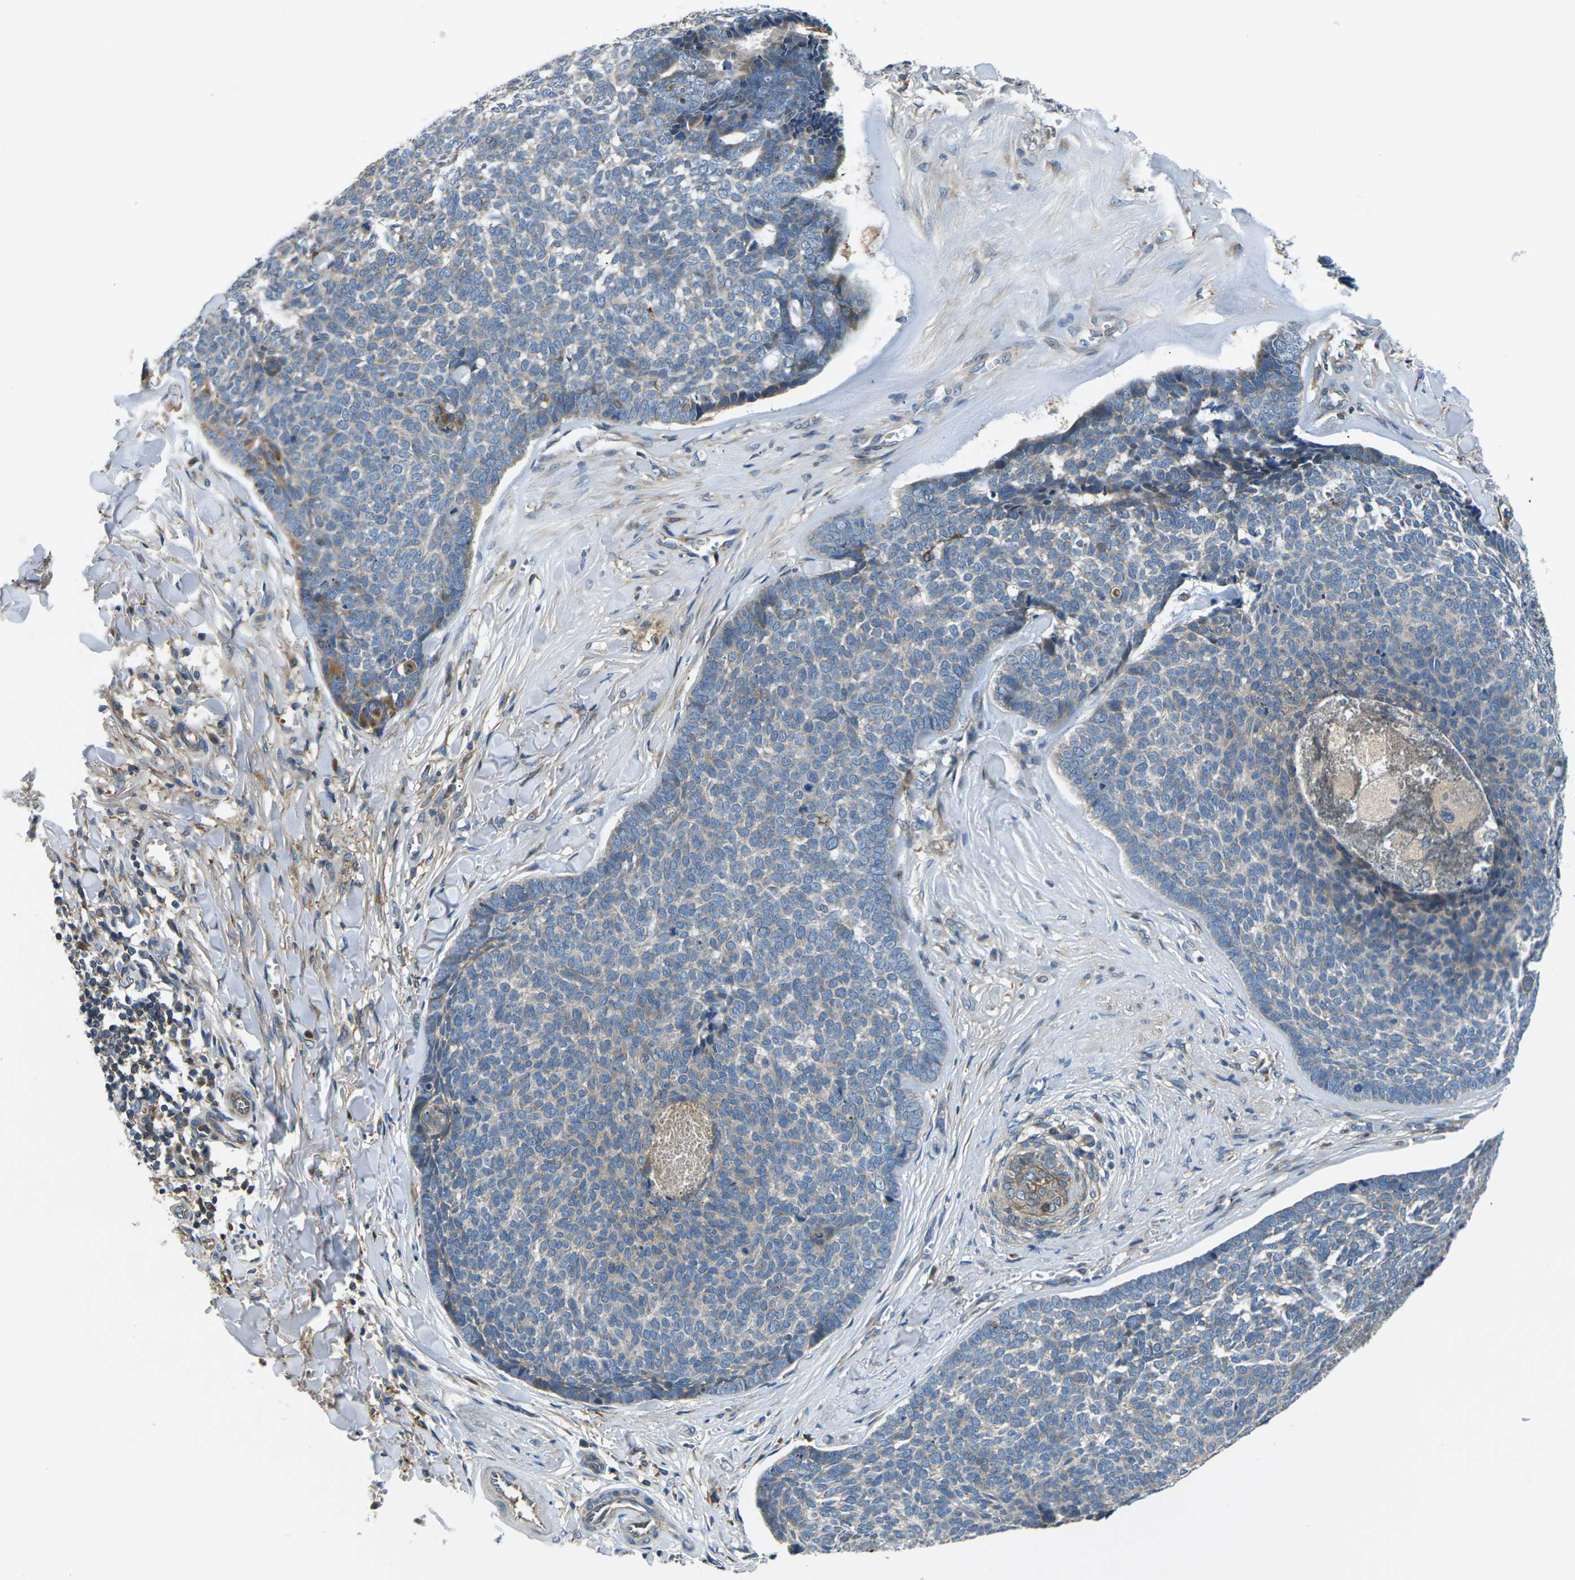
{"staining": {"intensity": "moderate", "quantity": "<25%", "location": "cytoplasmic/membranous"}, "tissue": "skin cancer", "cell_type": "Tumor cells", "image_type": "cancer", "snomed": [{"axis": "morphology", "description": "Basal cell carcinoma"}, {"axis": "topography", "description": "Skin"}], "caption": "IHC micrograph of human skin cancer stained for a protein (brown), which exhibits low levels of moderate cytoplasmic/membranous expression in approximately <25% of tumor cells.", "gene": "RAB1B", "patient": {"sex": "male", "age": 84}}